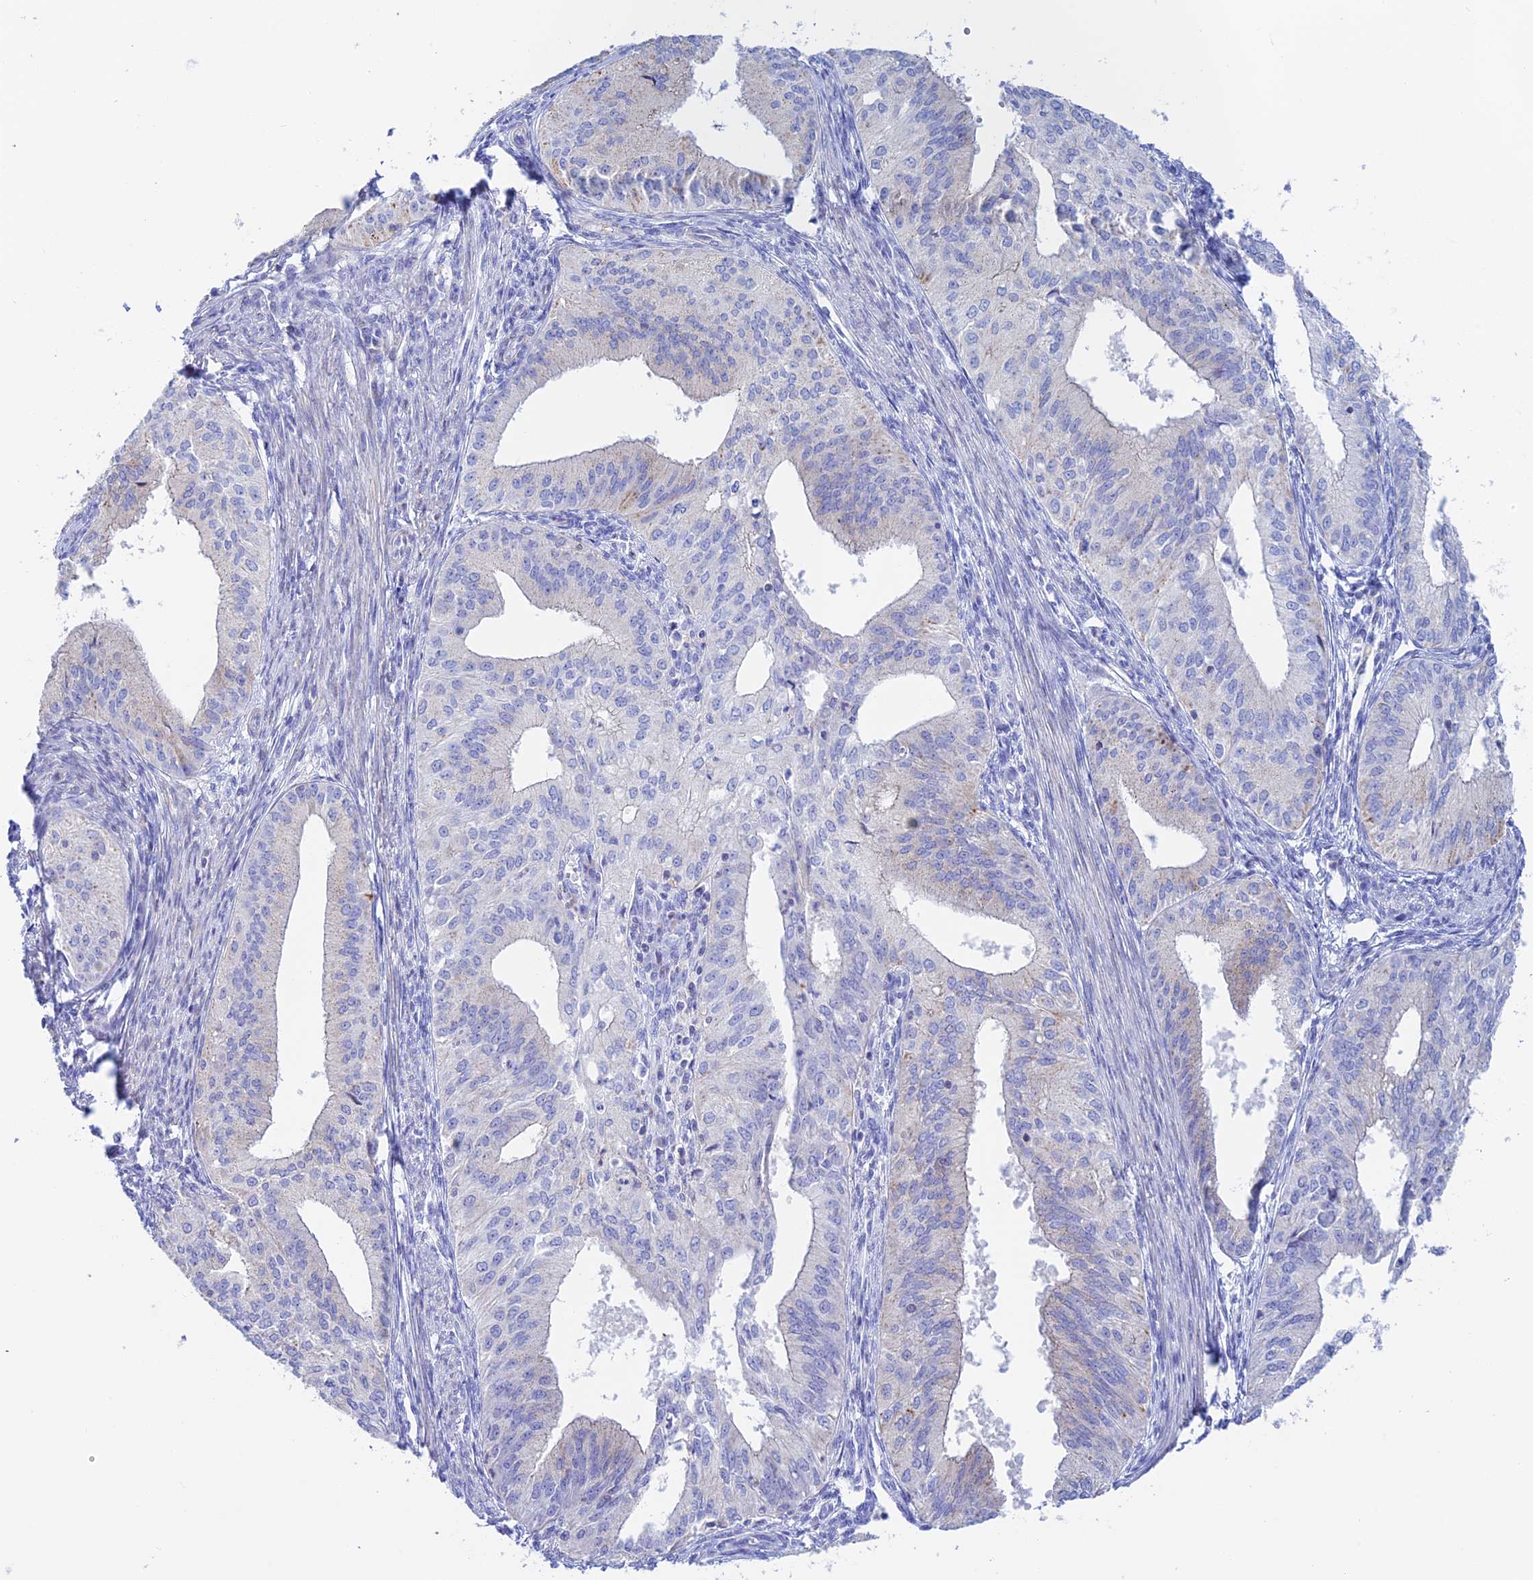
{"staining": {"intensity": "negative", "quantity": "none", "location": "none"}, "tissue": "endometrial cancer", "cell_type": "Tumor cells", "image_type": "cancer", "snomed": [{"axis": "morphology", "description": "Adenocarcinoma, NOS"}, {"axis": "topography", "description": "Endometrium"}], "caption": "Tumor cells show no significant staining in endometrial cancer.", "gene": "PRIM1", "patient": {"sex": "female", "age": 50}}